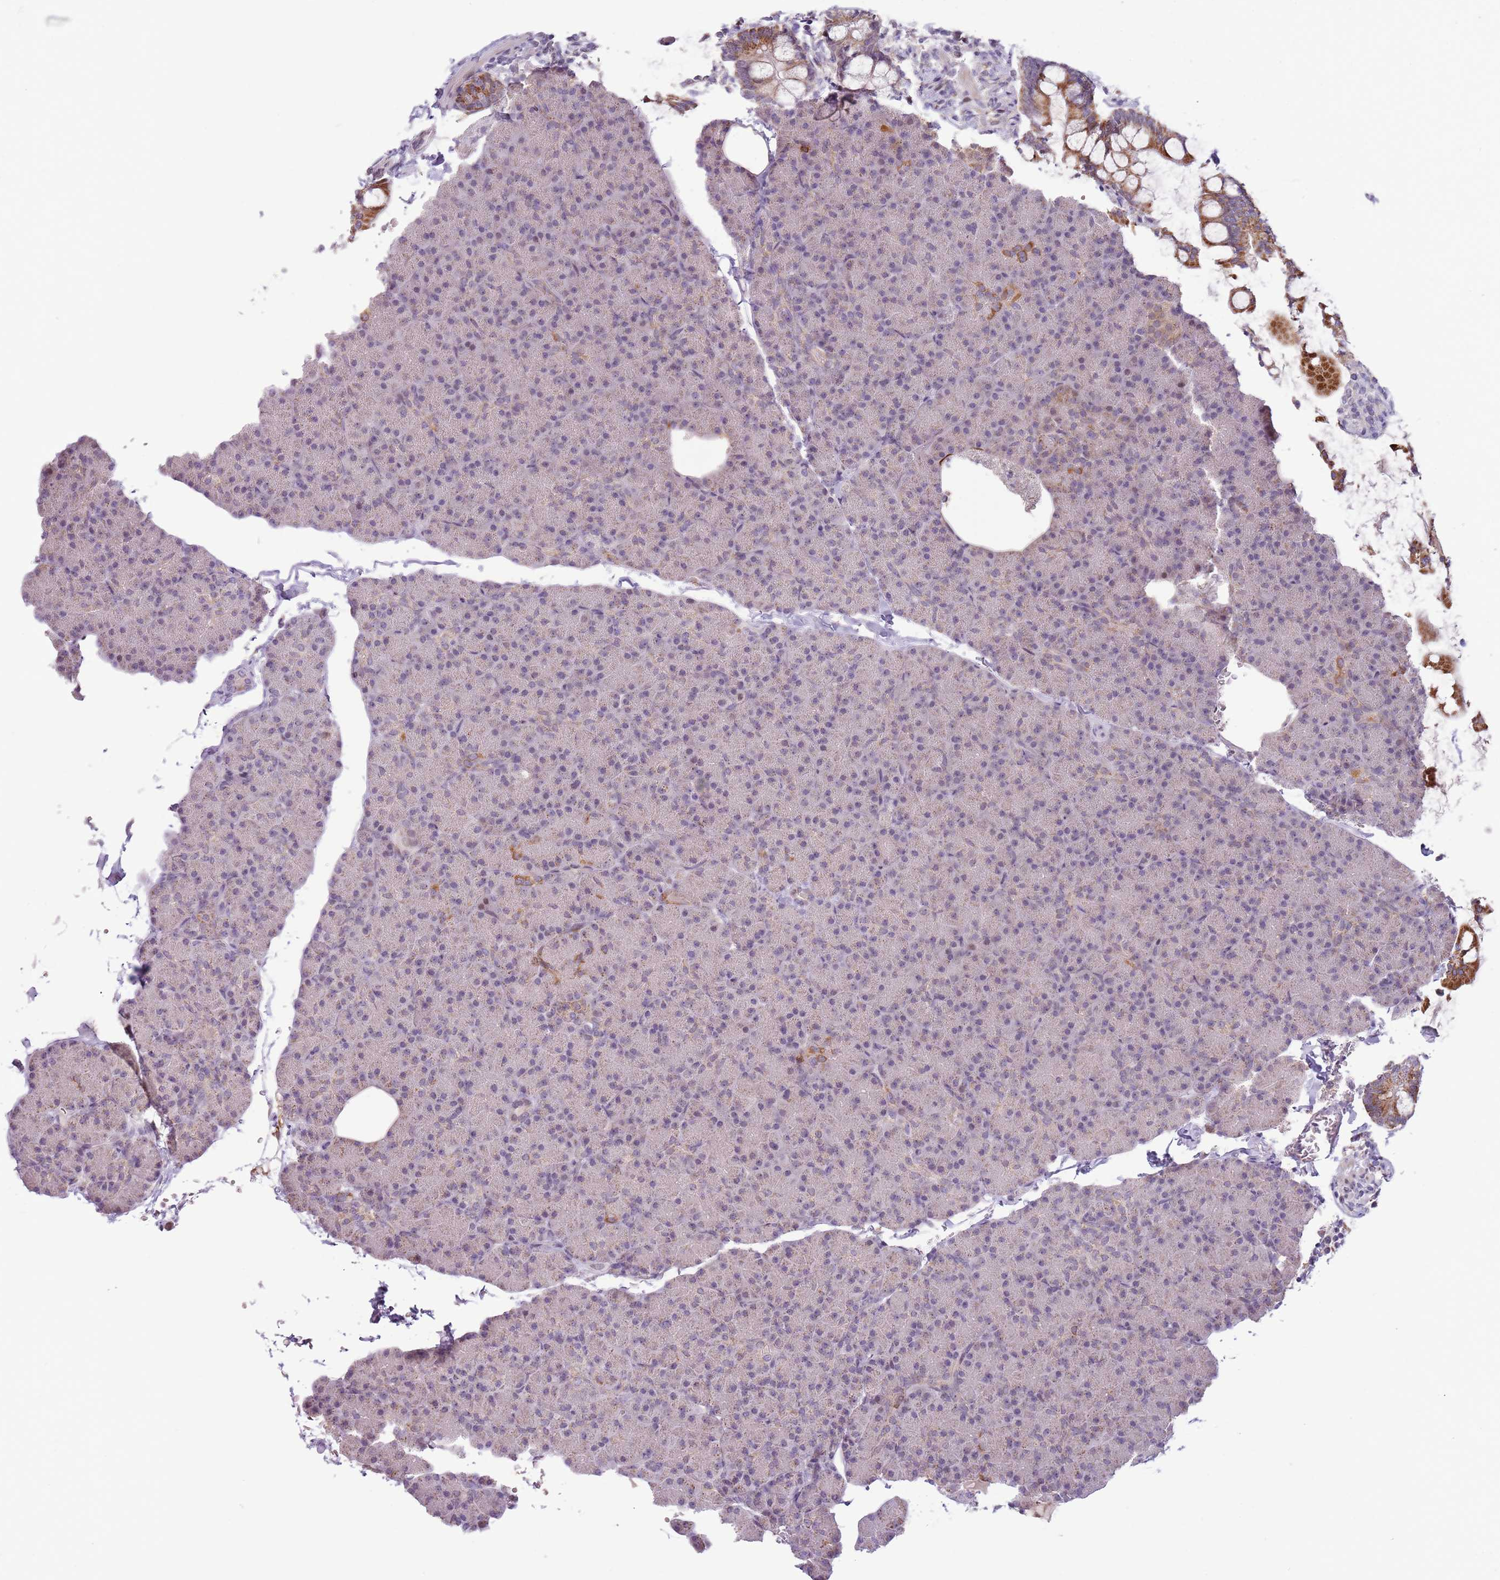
{"staining": {"intensity": "moderate", "quantity": "<25%", "location": "cytoplasmic/membranous"}, "tissue": "pancreas", "cell_type": "Exocrine glandular cells", "image_type": "normal", "snomed": [{"axis": "morphology", "description": "Normal tissue, NOS"}, {"axis": "topography", "description": "Pancreas"}], "caption": "IHC of normal pancreas displays low levels of moderate cytoplasmic/membranous expression in approximately <25% of exocrine glandular cells.", "gene": "MLLT11", "patient": {"sex": "female", "age": 43}}